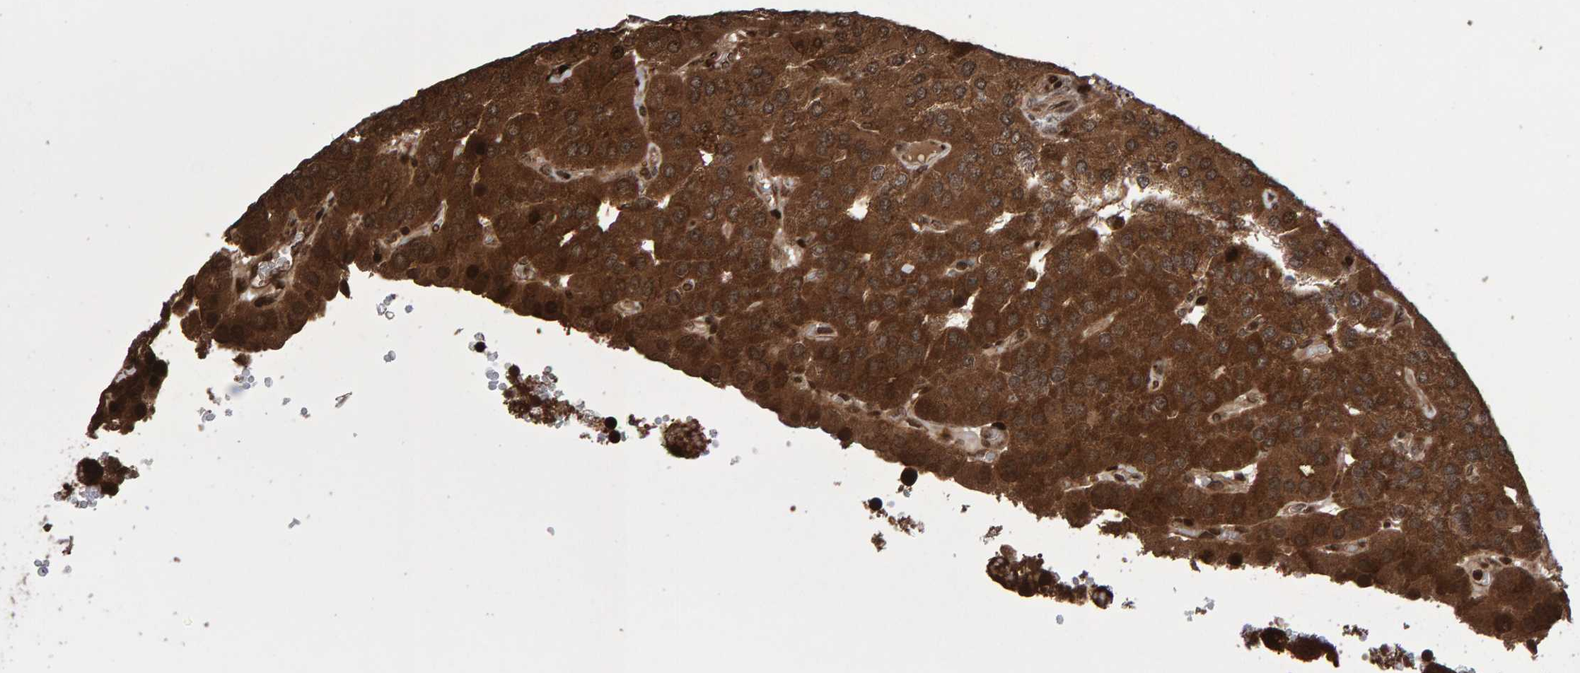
{"staining": {"intensity": "strong", "quantity": ">75%", "location": "cytoplasmic/membranous,nuclear"}, "tissue": "parathyroid gland", "cell_type": "Glandular cells", "image_type": "normal", "snomed": [{"axis": "morphology", "description": "Normal tissue, NOS"}, {"axis": "morphology", "description": "Adenoma, NOS"}, {"axis": "topography", "description": "Parathyroid gland"}], "caption": "IHC of benign parathyroid gland displays high levels of strong cytoplasmic/membranous,nuclear expression in about >75% of glandular cells. The staining was performed using DAB (3,3'-diaminobenzidine) to visualize the protein expression in brown, while the nuclei were stained in blue with hematoxylin (Magnification: 20x).", "gene": "PECR", "patient": {"sex": "female", "age": 86}}